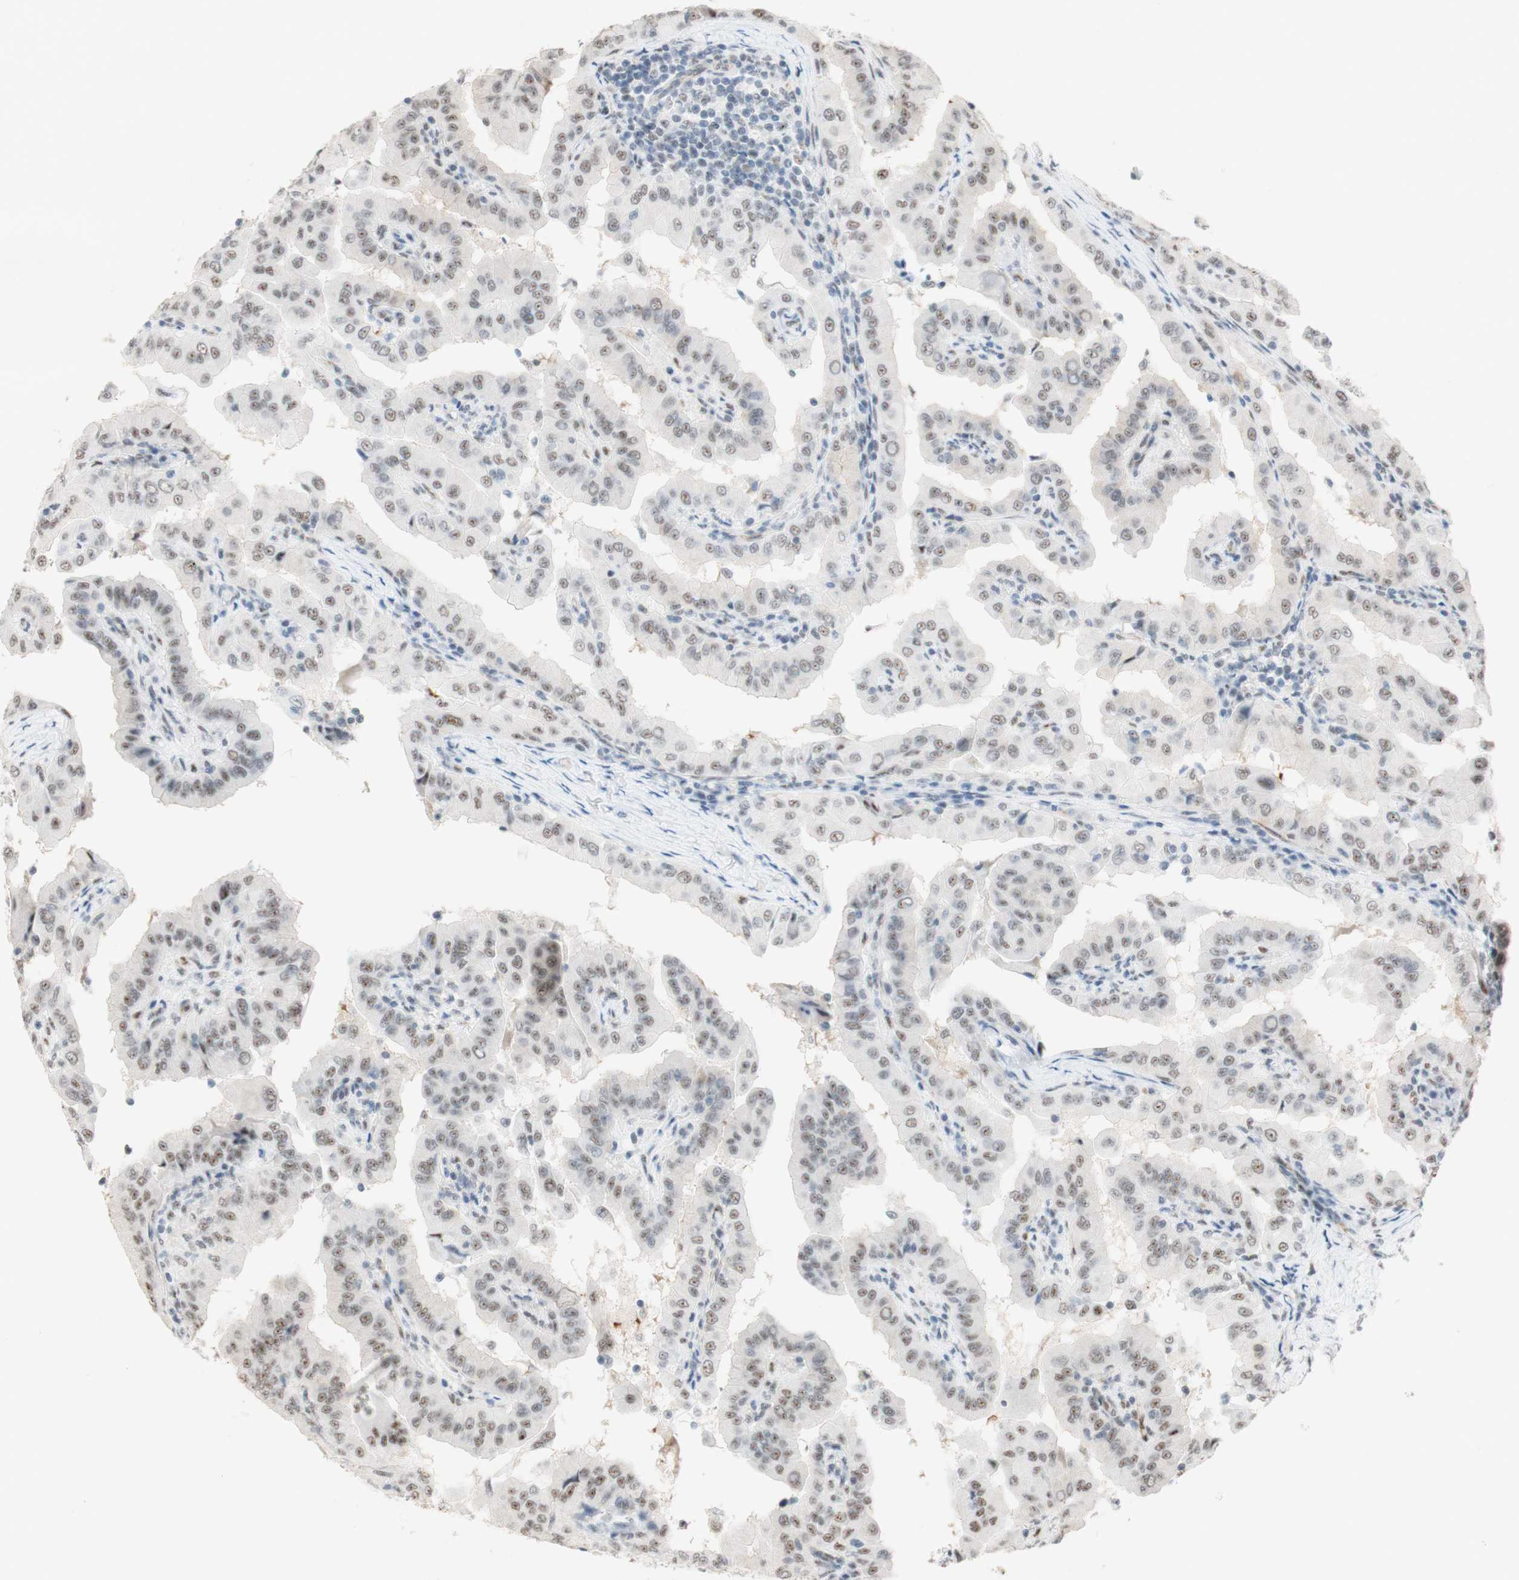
{"staining": {"intensity": "weak", "quantity": "25%-75%", "location": "nuclear"}, "tissue": "thyroid cancer", "cell_type": "Tumor cells", "image_type": "cancer", "snomed": [{"axis": "morphology", "description": "Papillary adenocarcinoma, NOS"}, {"axis": "topography", "description": "Thyroid gland"}], "caption": "DAB (3,3'-diaminobenzidine) immunohistochemical staining of thyroid cancer reveals weak nuclear protein staining in about 25%-75% of tumor cells.", "gene": "SAP18", "patient": {"sex": "male", "age": 33}}